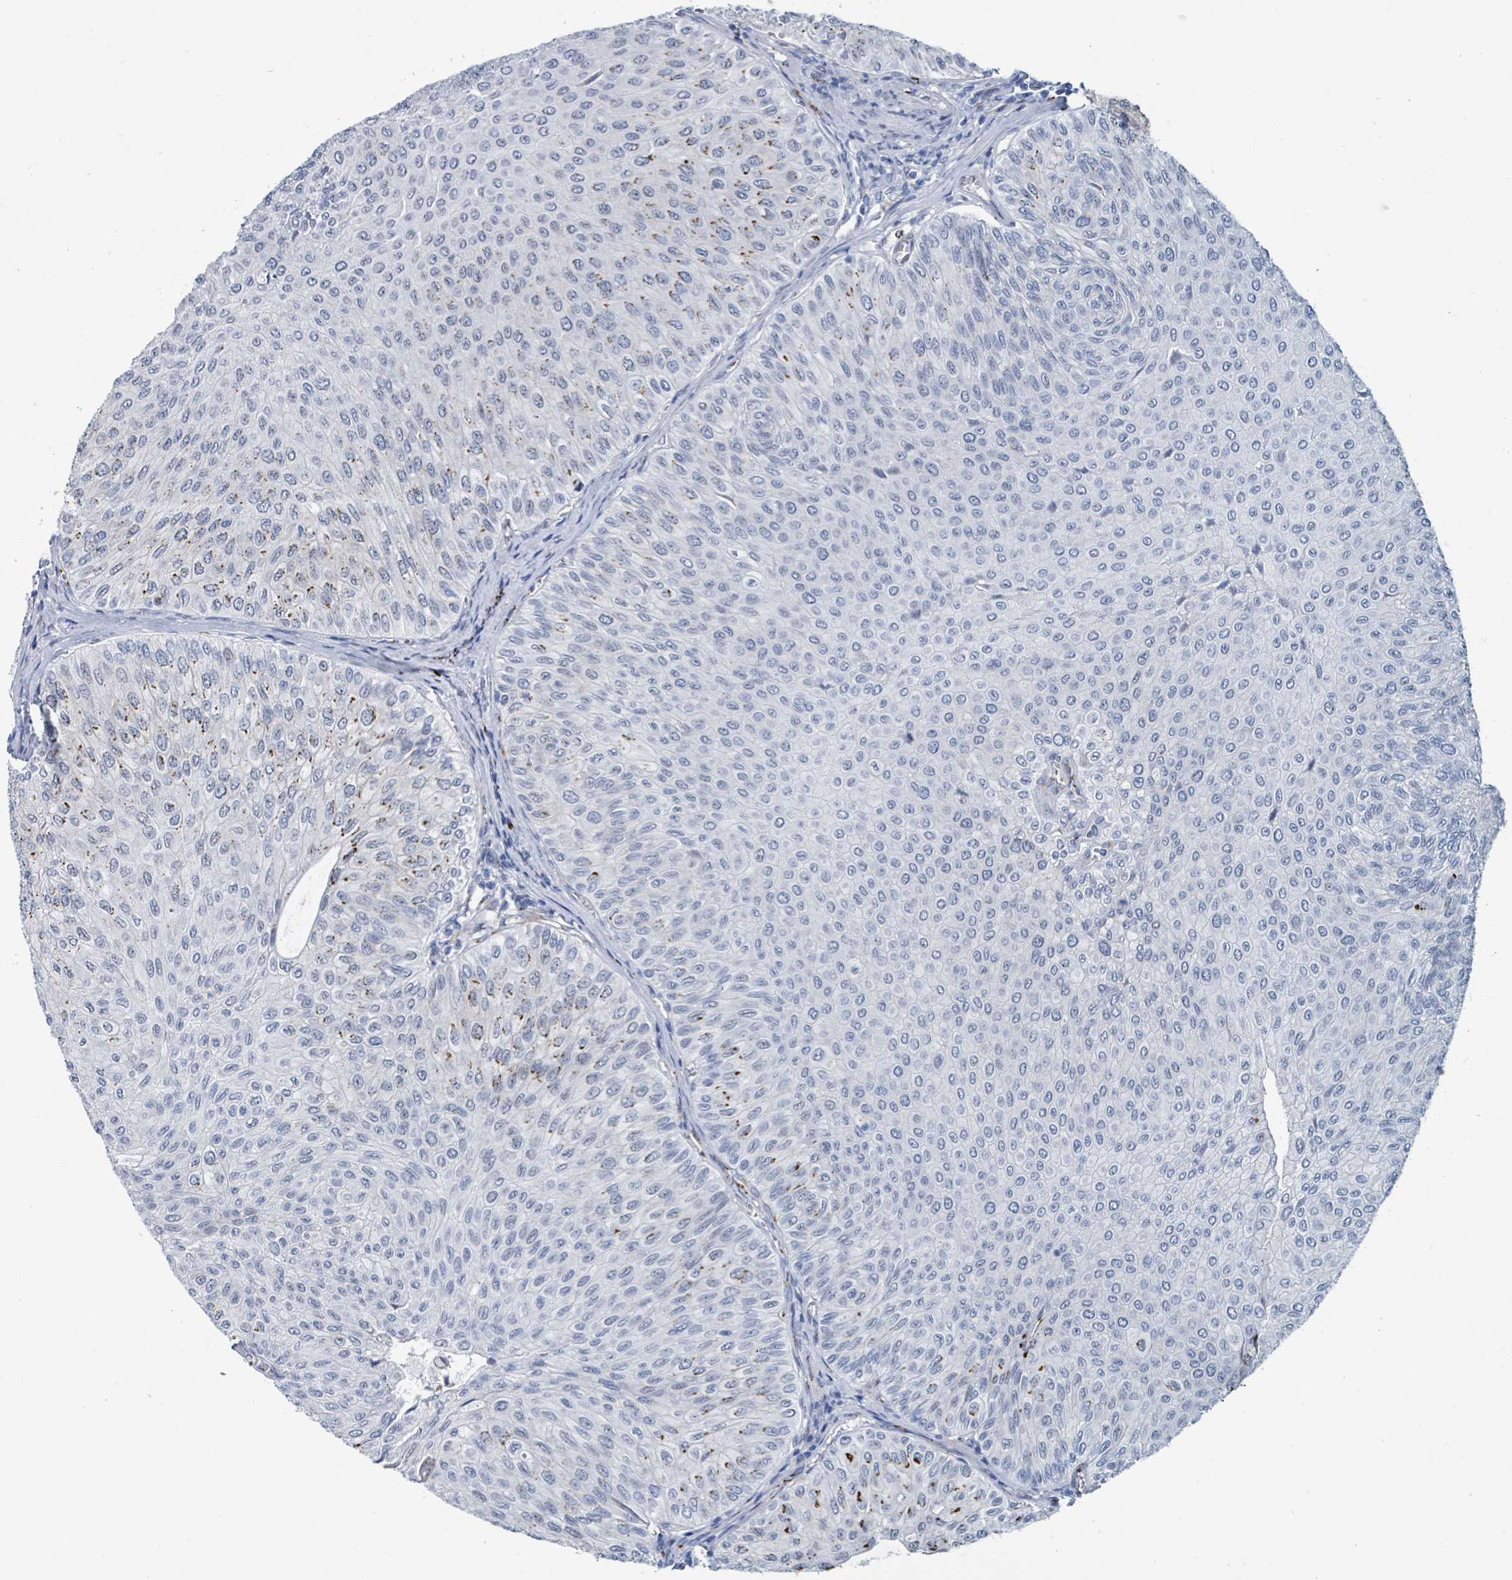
{"staining": {"intensity": "moderate", "quantity": "25%-75%", "location": "cytoplasmic/membranous"}, "tissue": "urothelial cancer", "cell_type": "Tumor cells", "image_type": "cancer", "snomed": [{"axis": "morphology", "description": "Urothelial carcinoma, NOS"}, {"axis": "topography", "description": "Urinary bladder"}], "caption": "Immunohistochemical staining of human urothelial cancer exhibits medium levels of moderate cytoplasmic/membranous protein staining in about 25%-75% of tumor cells.", "gene": "DCAF5", "patient": {"sex": "male", "age": 59}}